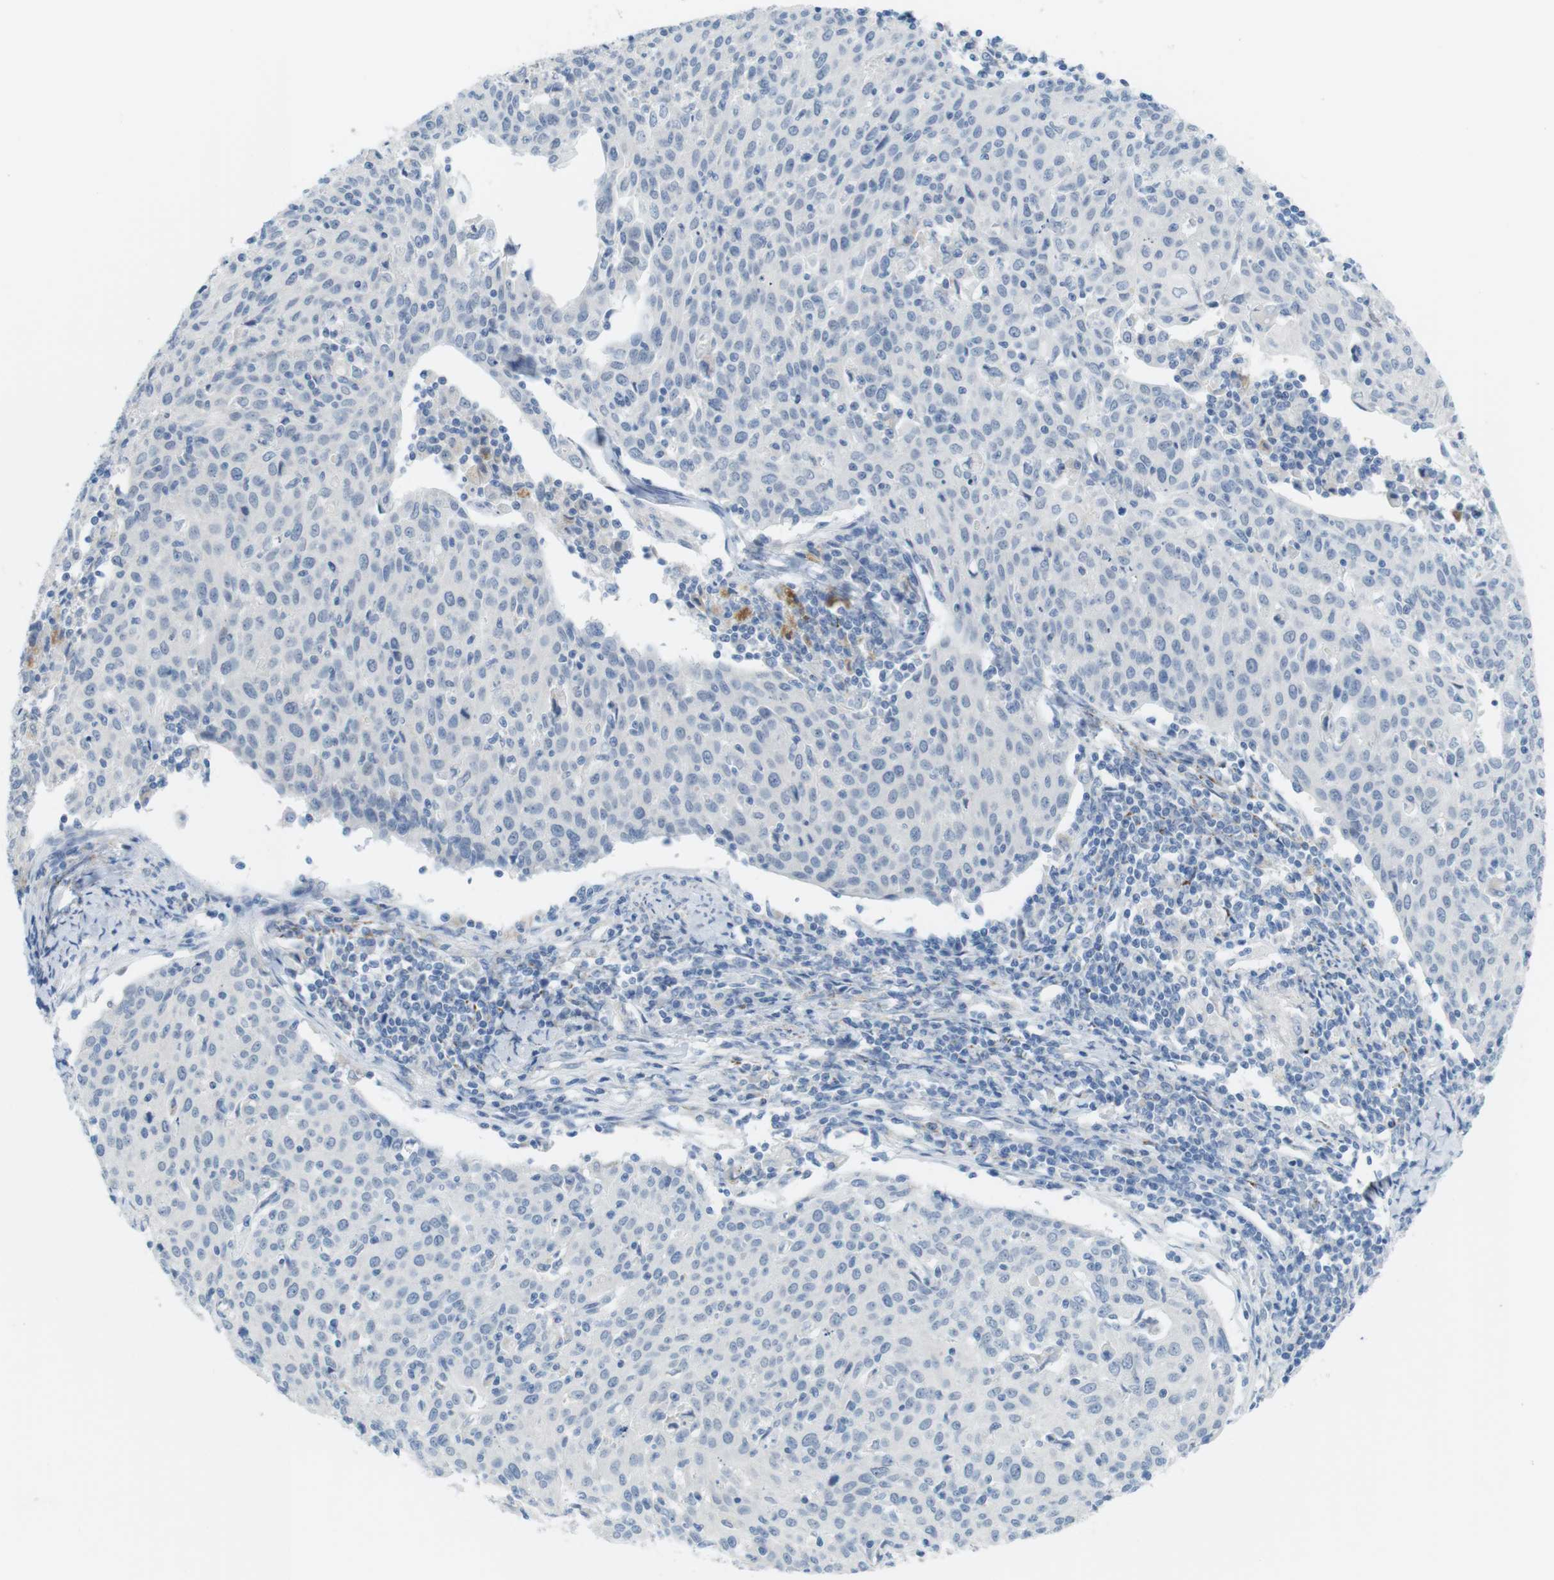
{"staining": {"intensity": "moderate", "quantity": "<25%", "location": "cytoplasmic/membranous"}, "tissue": "cervical cancer", "cell_type": "Tumor cells", "image_type": "cancer", "snomed": [{"axis": "morphology", "description": "Squamous cell carcinoma, NOS"}, {"axis": "topography", "description": "Cervix"}], "caption": "Protein staining of cervical cancer (squamous cell carcinoma) tissue exhibits moderate cytoplasmic/membranous positivity in approximately <25% of tumor cells. (DAB = brown stain, brightfield microscopy at high magnification).", "gene": "YIPF1", "patient": {"sex": "female", "age": 38}}